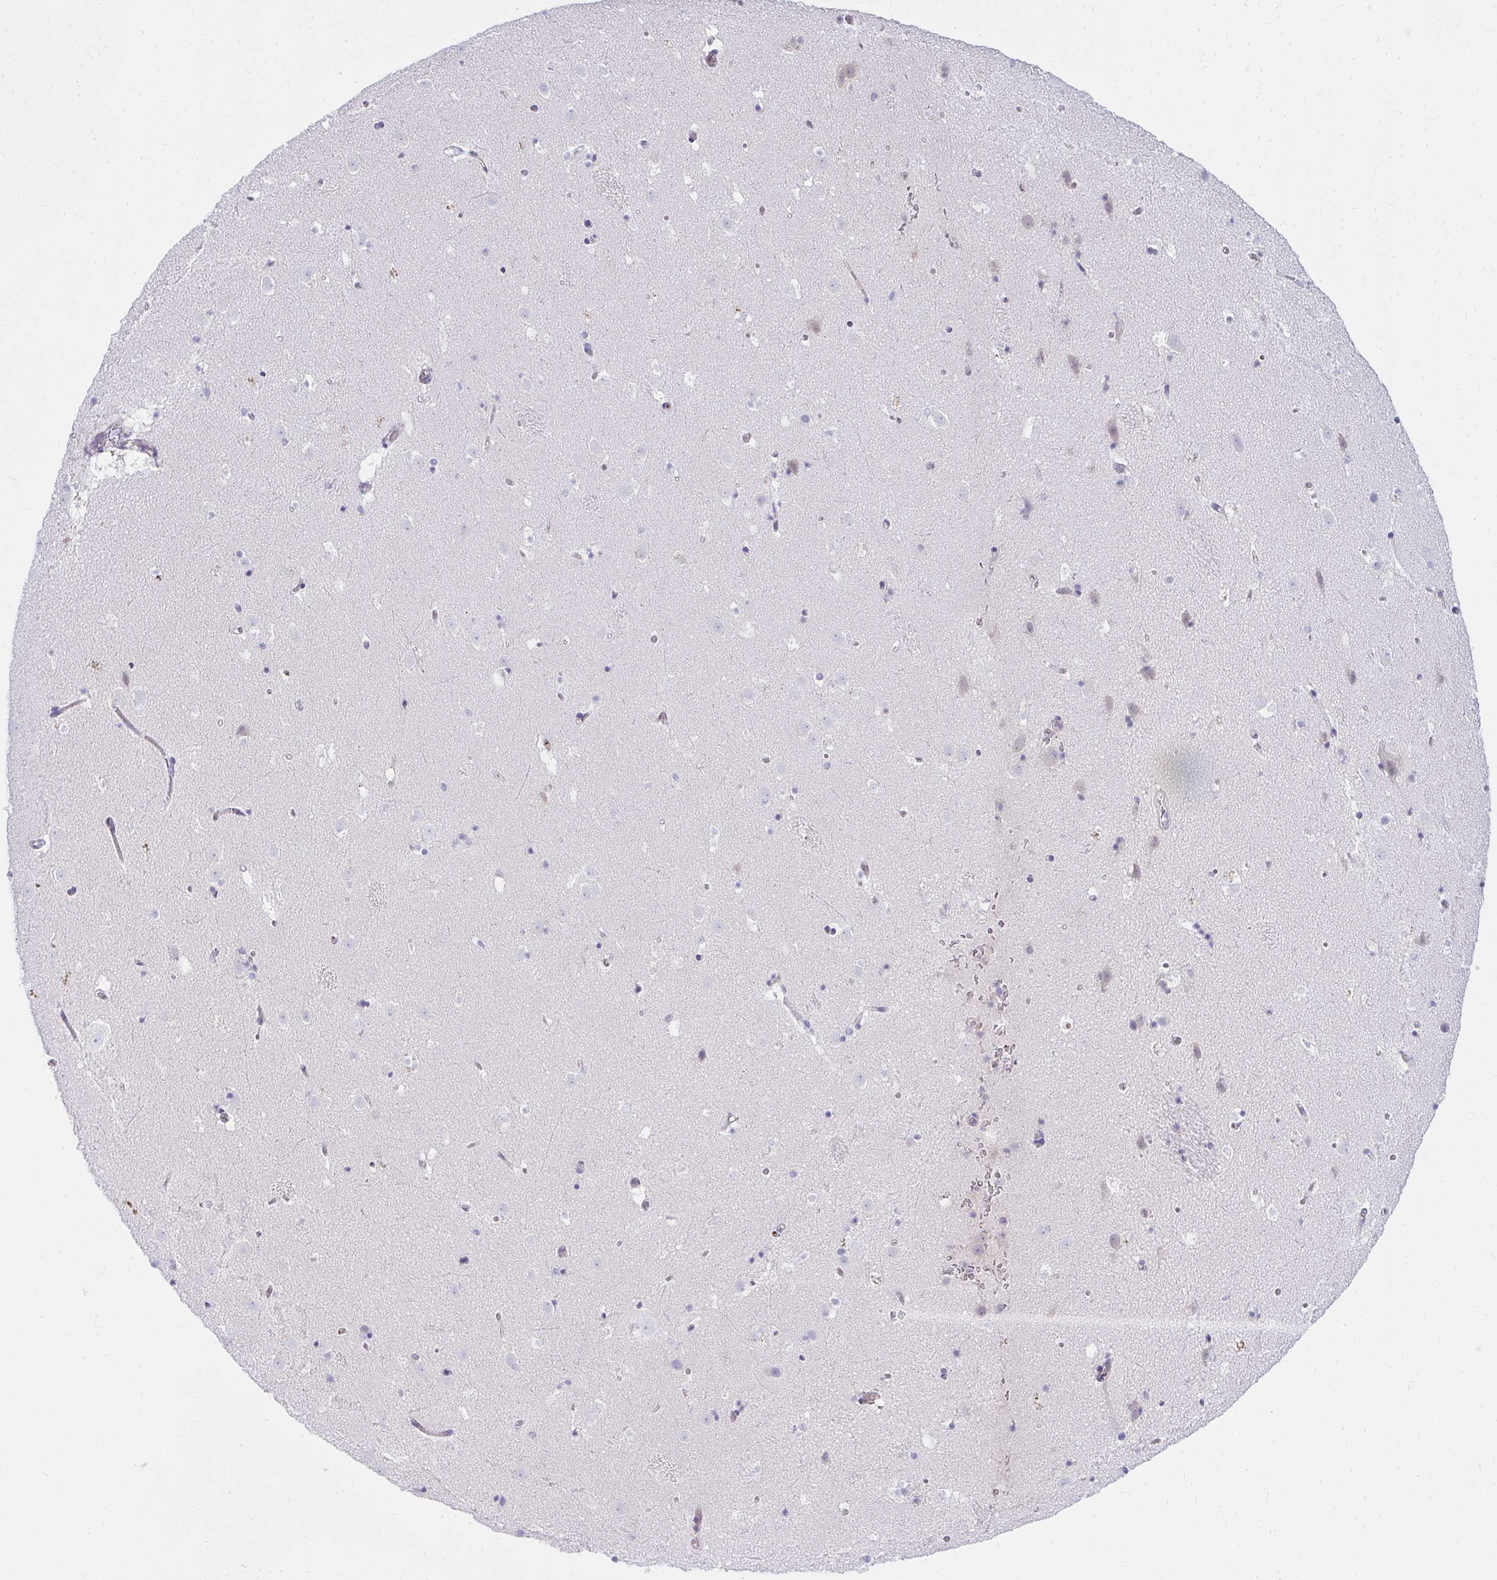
{"staining": {"intensity": "negative", "quantity": "none", "location": "none"}, "tissue": "caudate", "cell_type": "Glial cells", "image_type": "normal", "snomed": [{"axis": "morphology", "description": "Normal tissue, NOS"}, {"axis": "topography", "description": "Lateral ventricle wall"}], "caption": "A high-resolution image shows immunohistochemistry (IHC) staining of benign caudate, which reveals no significant staining in glial cells. (Immunohistochemistry, brightfield microscopy, high magnification).", "gene": "LRRC36", "patient": {"sex": "male", "age": 37}}